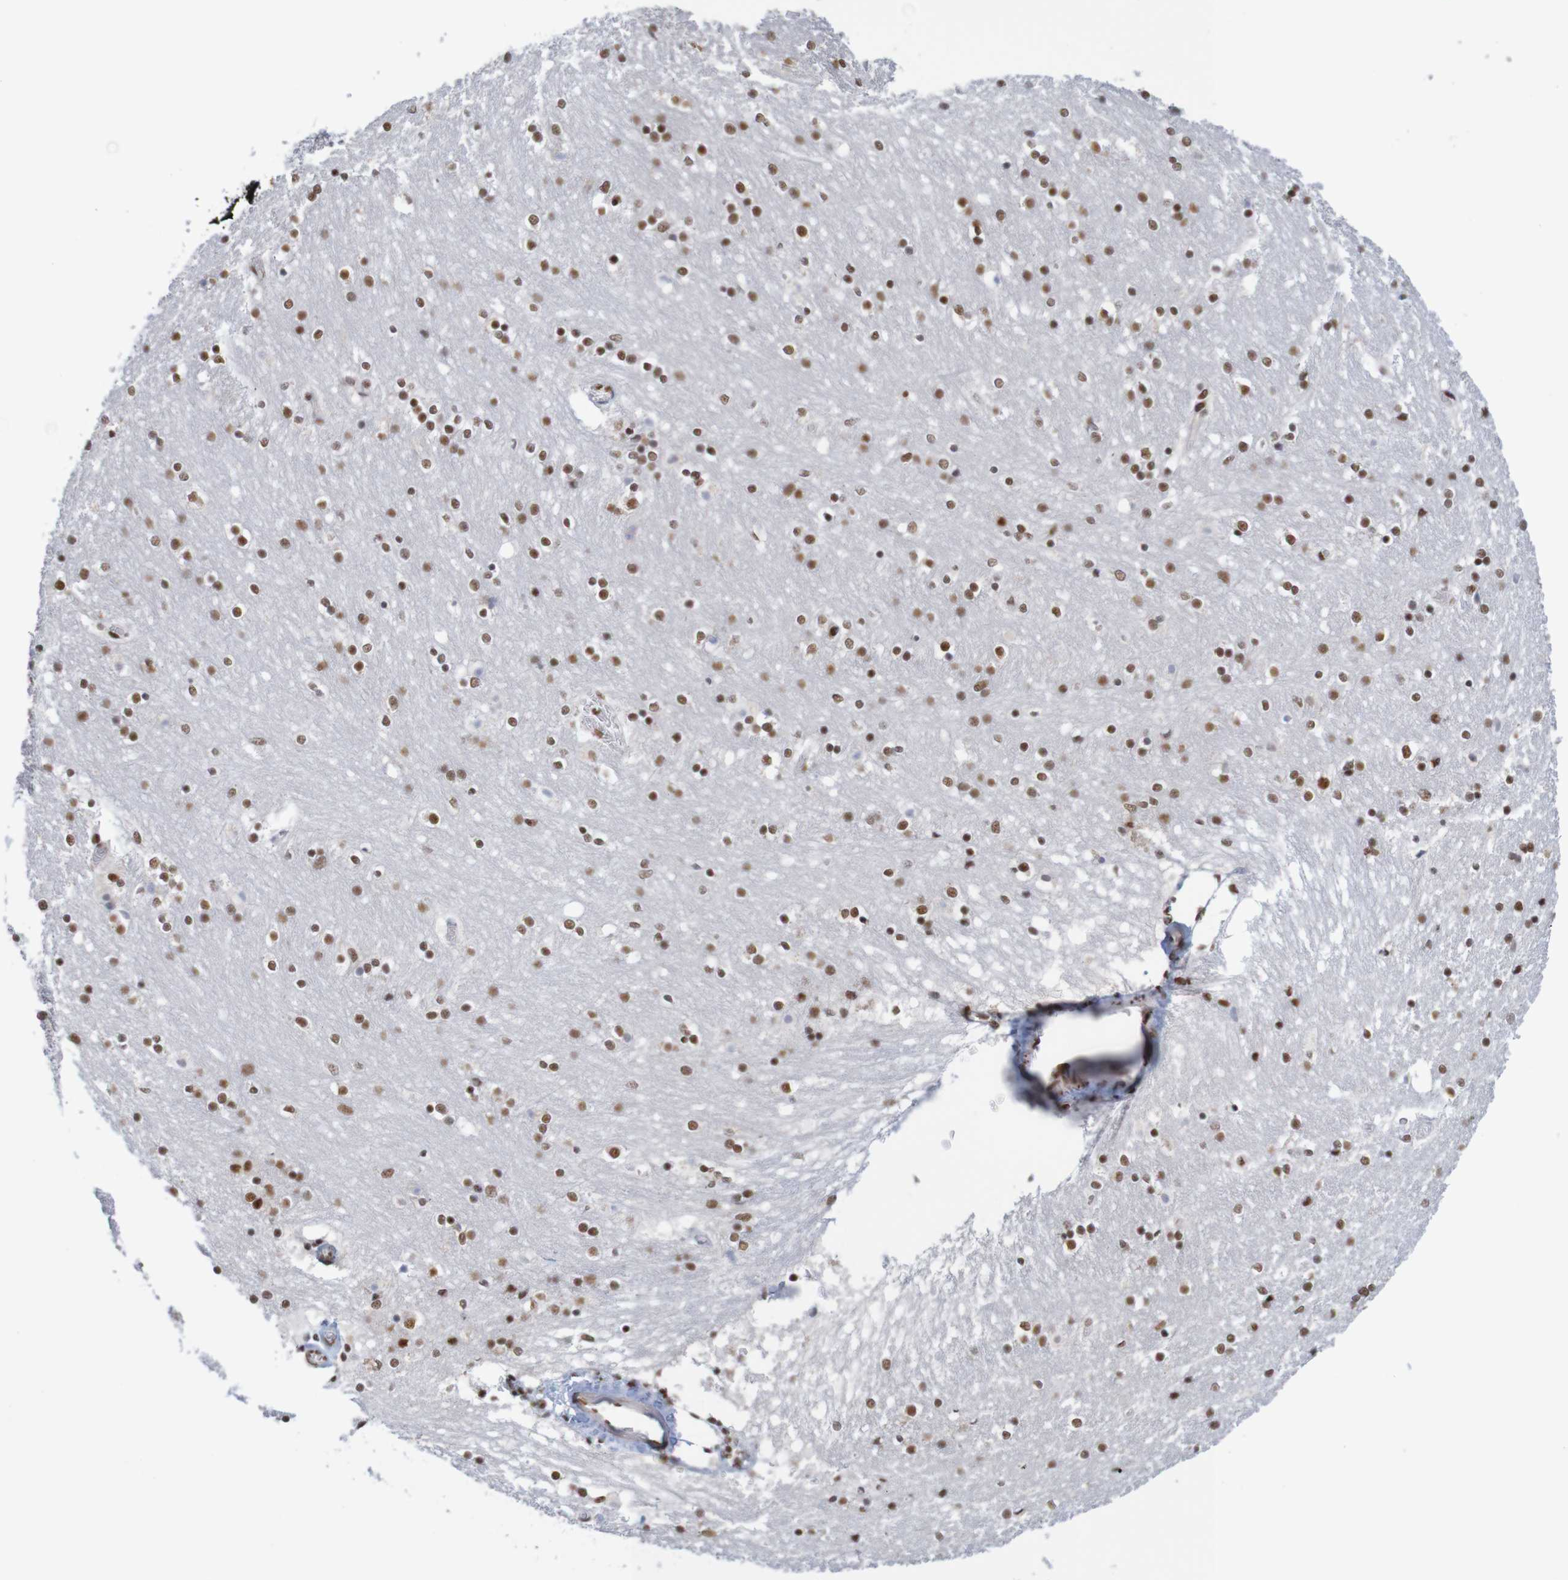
{"staining": {"intensity": "strong", "quantity": ">75%", "location": "nuclear"}, "tissue": "caudate", "cell_type": "Glial cells", "image_type": "normal", "snomed": [{"axis": "morphology", "description": "Normal tissue, NOS"}, {"axis": "topography", "description": "Lateral ventricle wall"}], "caption": "A high-resolution micrograph shows IHC staining of unremarkable caudate, which exhibits strong nuclear staining in approximately >75% of glial cells.", "gene": "THRAP3", "patient": {"sex": "female", "age": 54}}